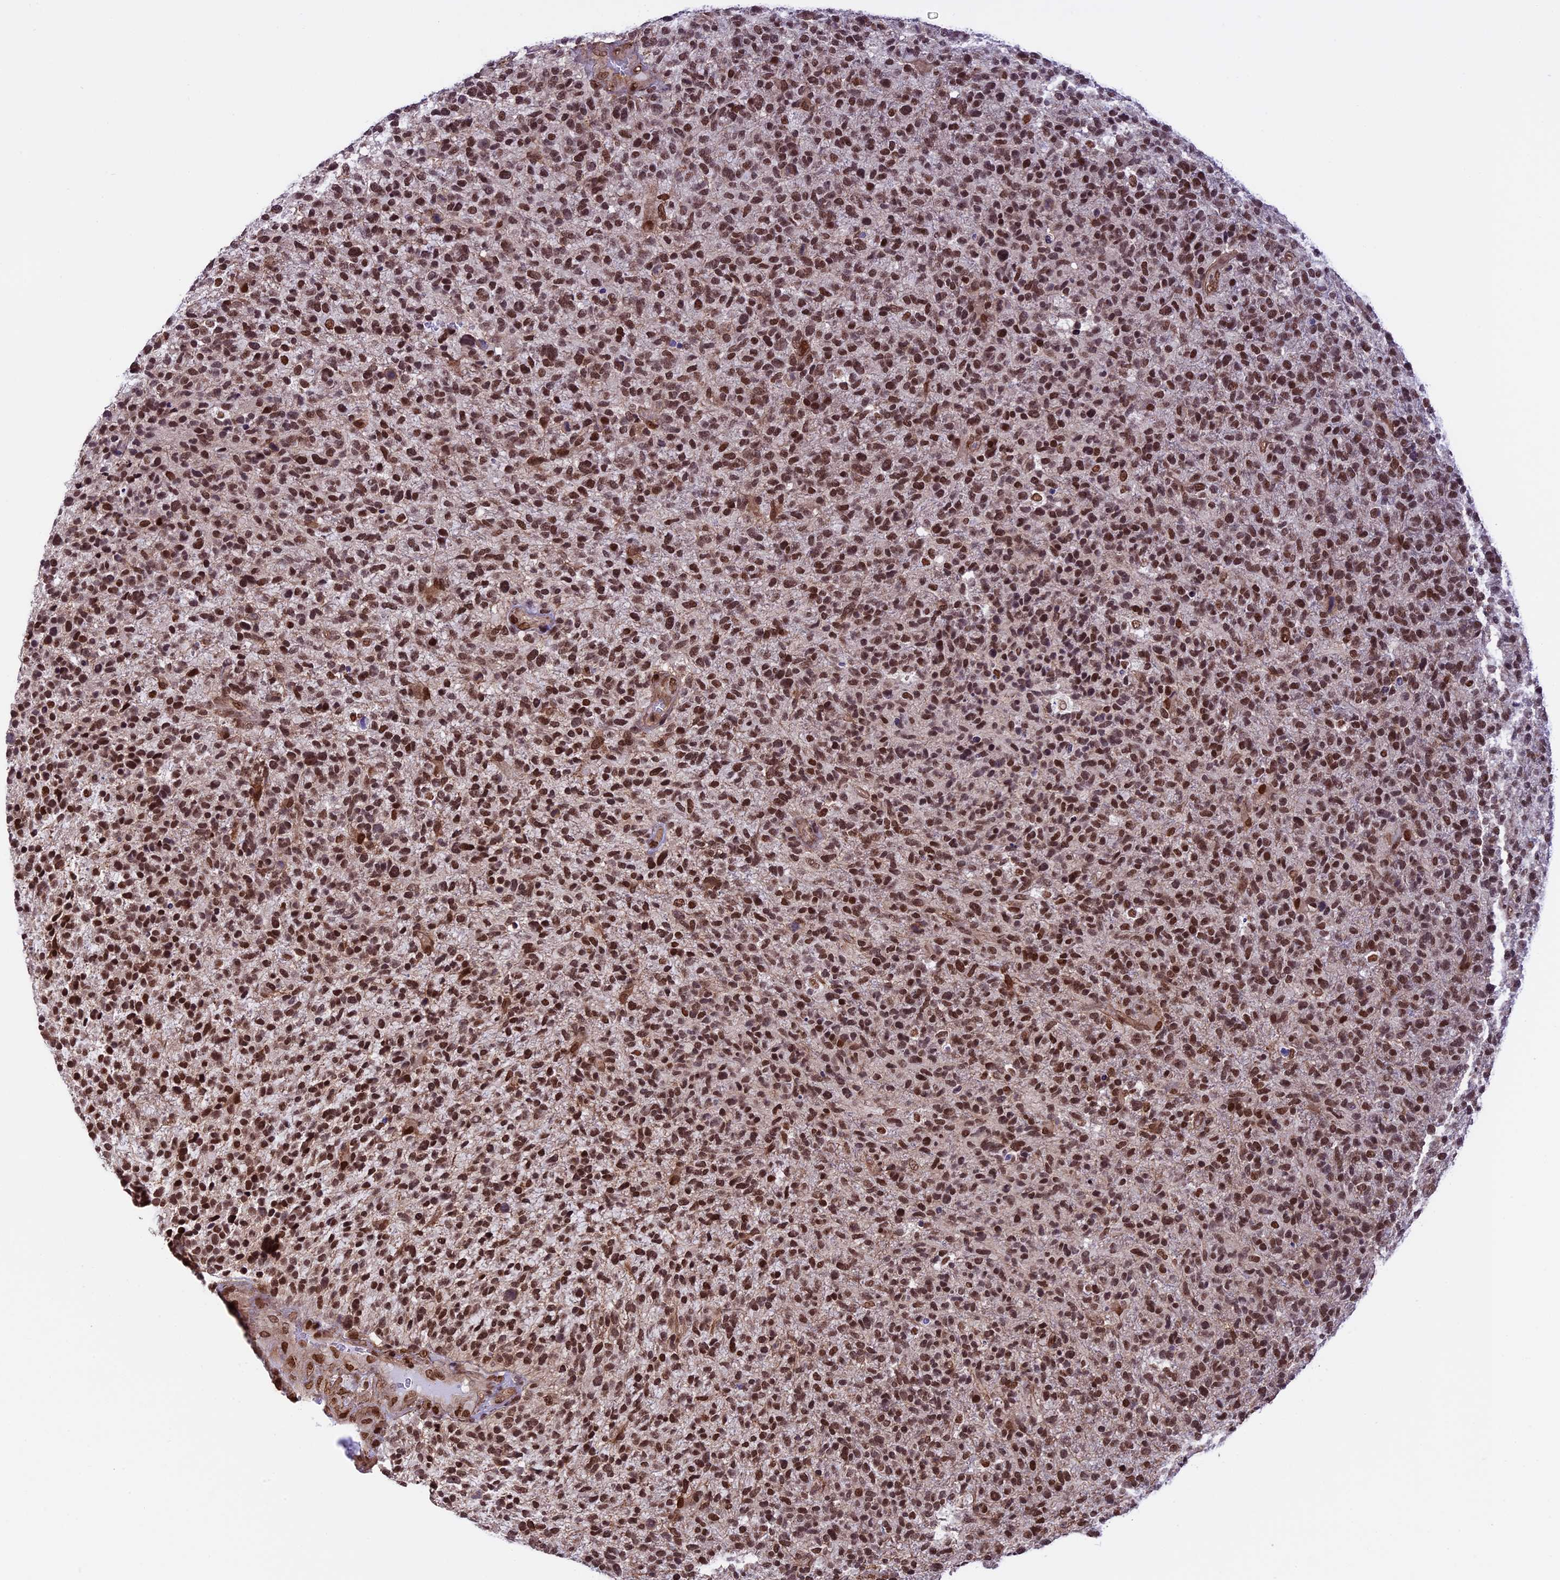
{"staining": {"intensity": "strong", "quantity": ">75%", "location": "nuclear"}, "tissue": "glioma", "cell_type": "Tumor cells", "image_type": "cancer", "snomed": [{"axis": "morphology", "description": "Glioma, malignant, High grade"}, {"axis": "topography", "description": "Brain"}], "caption": "Human glioma stained with a protein marker demonstrates strong staining in tumor cells.", "gene": "MPHOSPH8", "patient": {"sex": "male", "age": 72}}